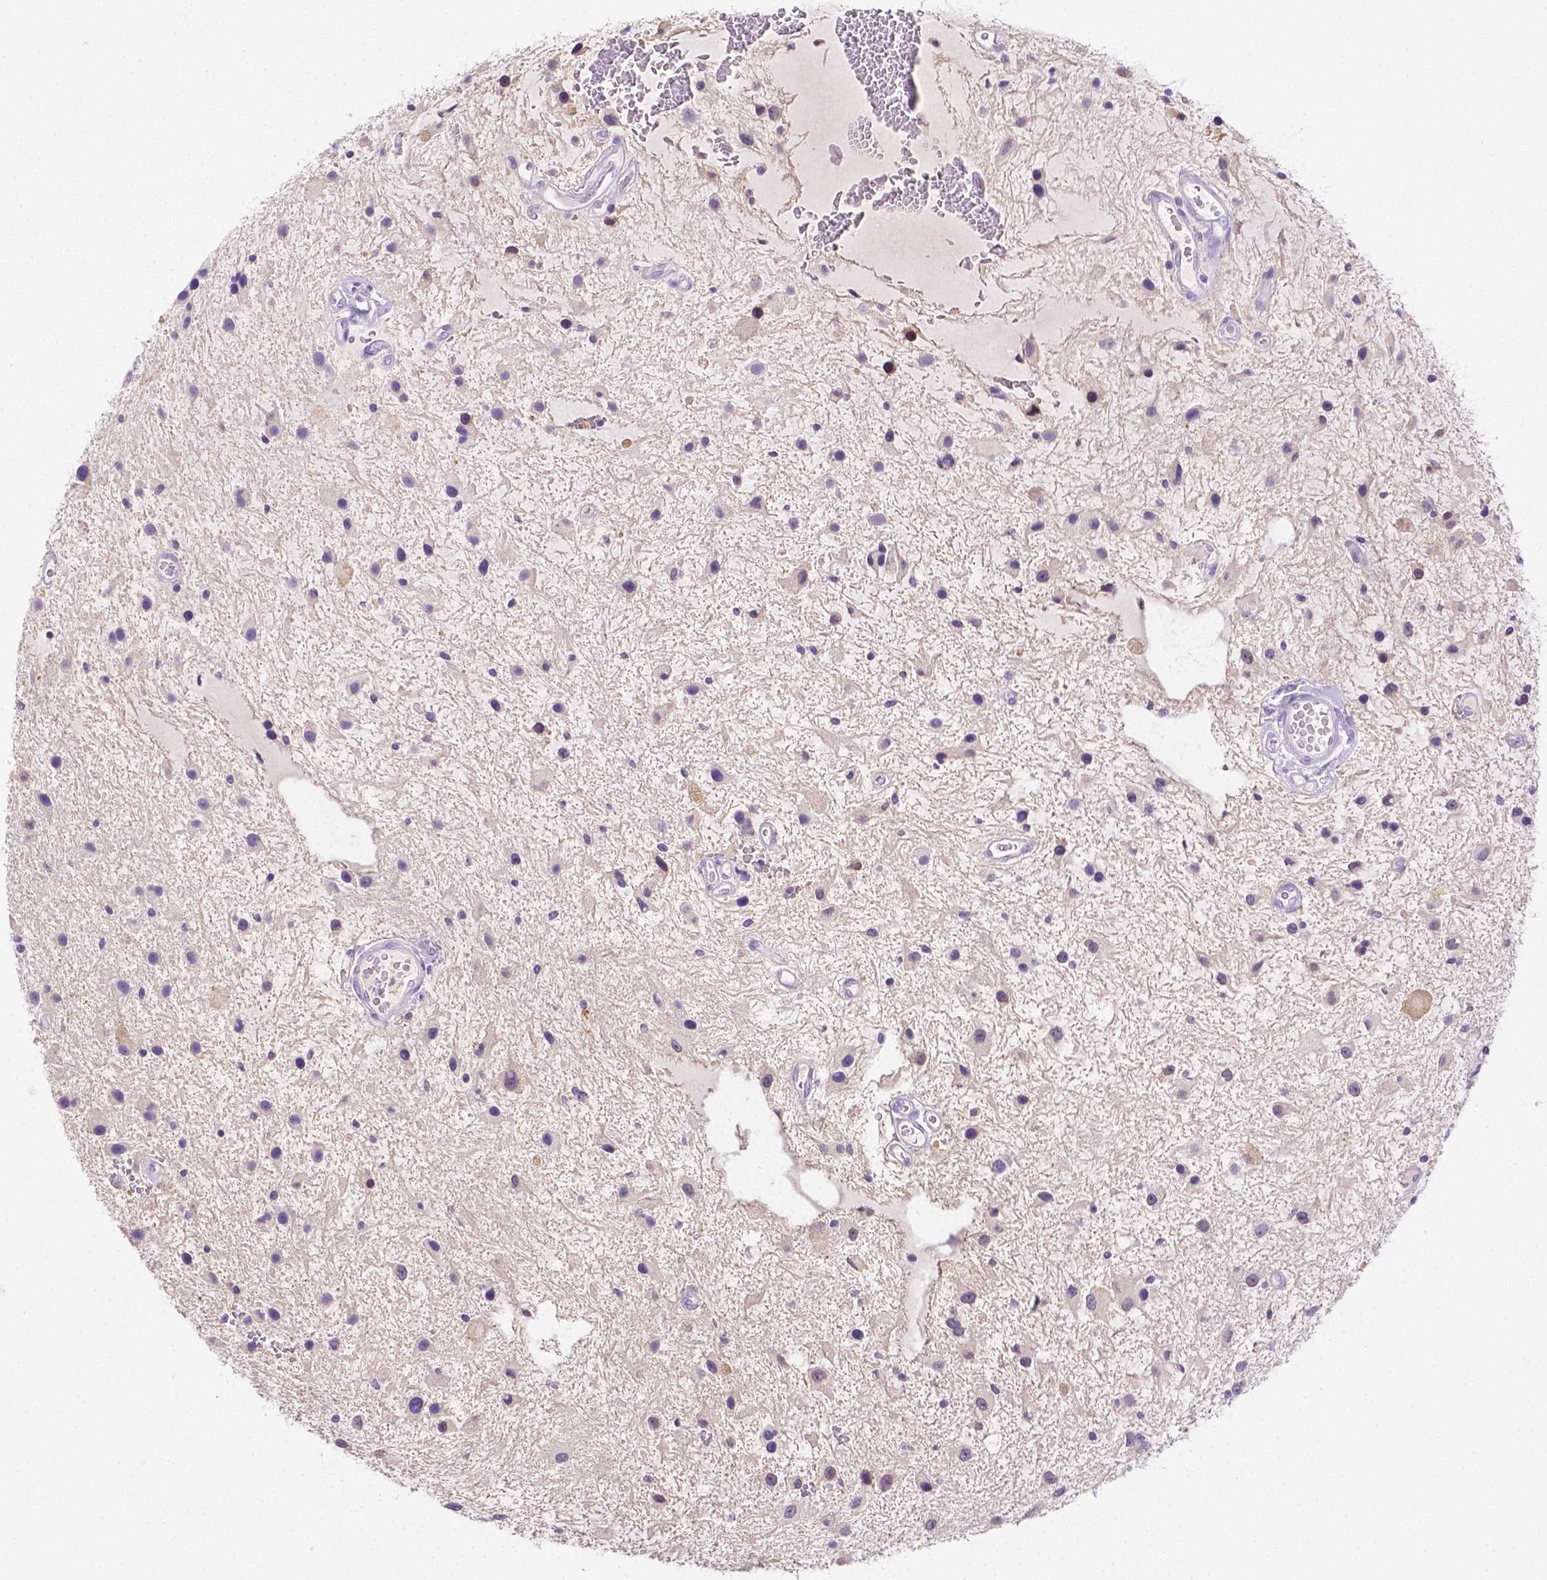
{"staining": {"intensity": "negative", "quantity": "none", "location": "none"}, "tissue": "glioma", "cell_type": "Tumor cells", "image_type": "cancer", "snomed": [{"axis": "morphology", "description": "Glioma, malignant, Low grade"}, {"axis": "topography", "description": "Cerebellum"}], "caption": "An IHC image of malignant glioma (low-grade) is shown. There is no staining in tumor cells of malignant glioma (low-grade).", "gene": "NXPH2", "patient": {"sex": "female", "age": 14}}